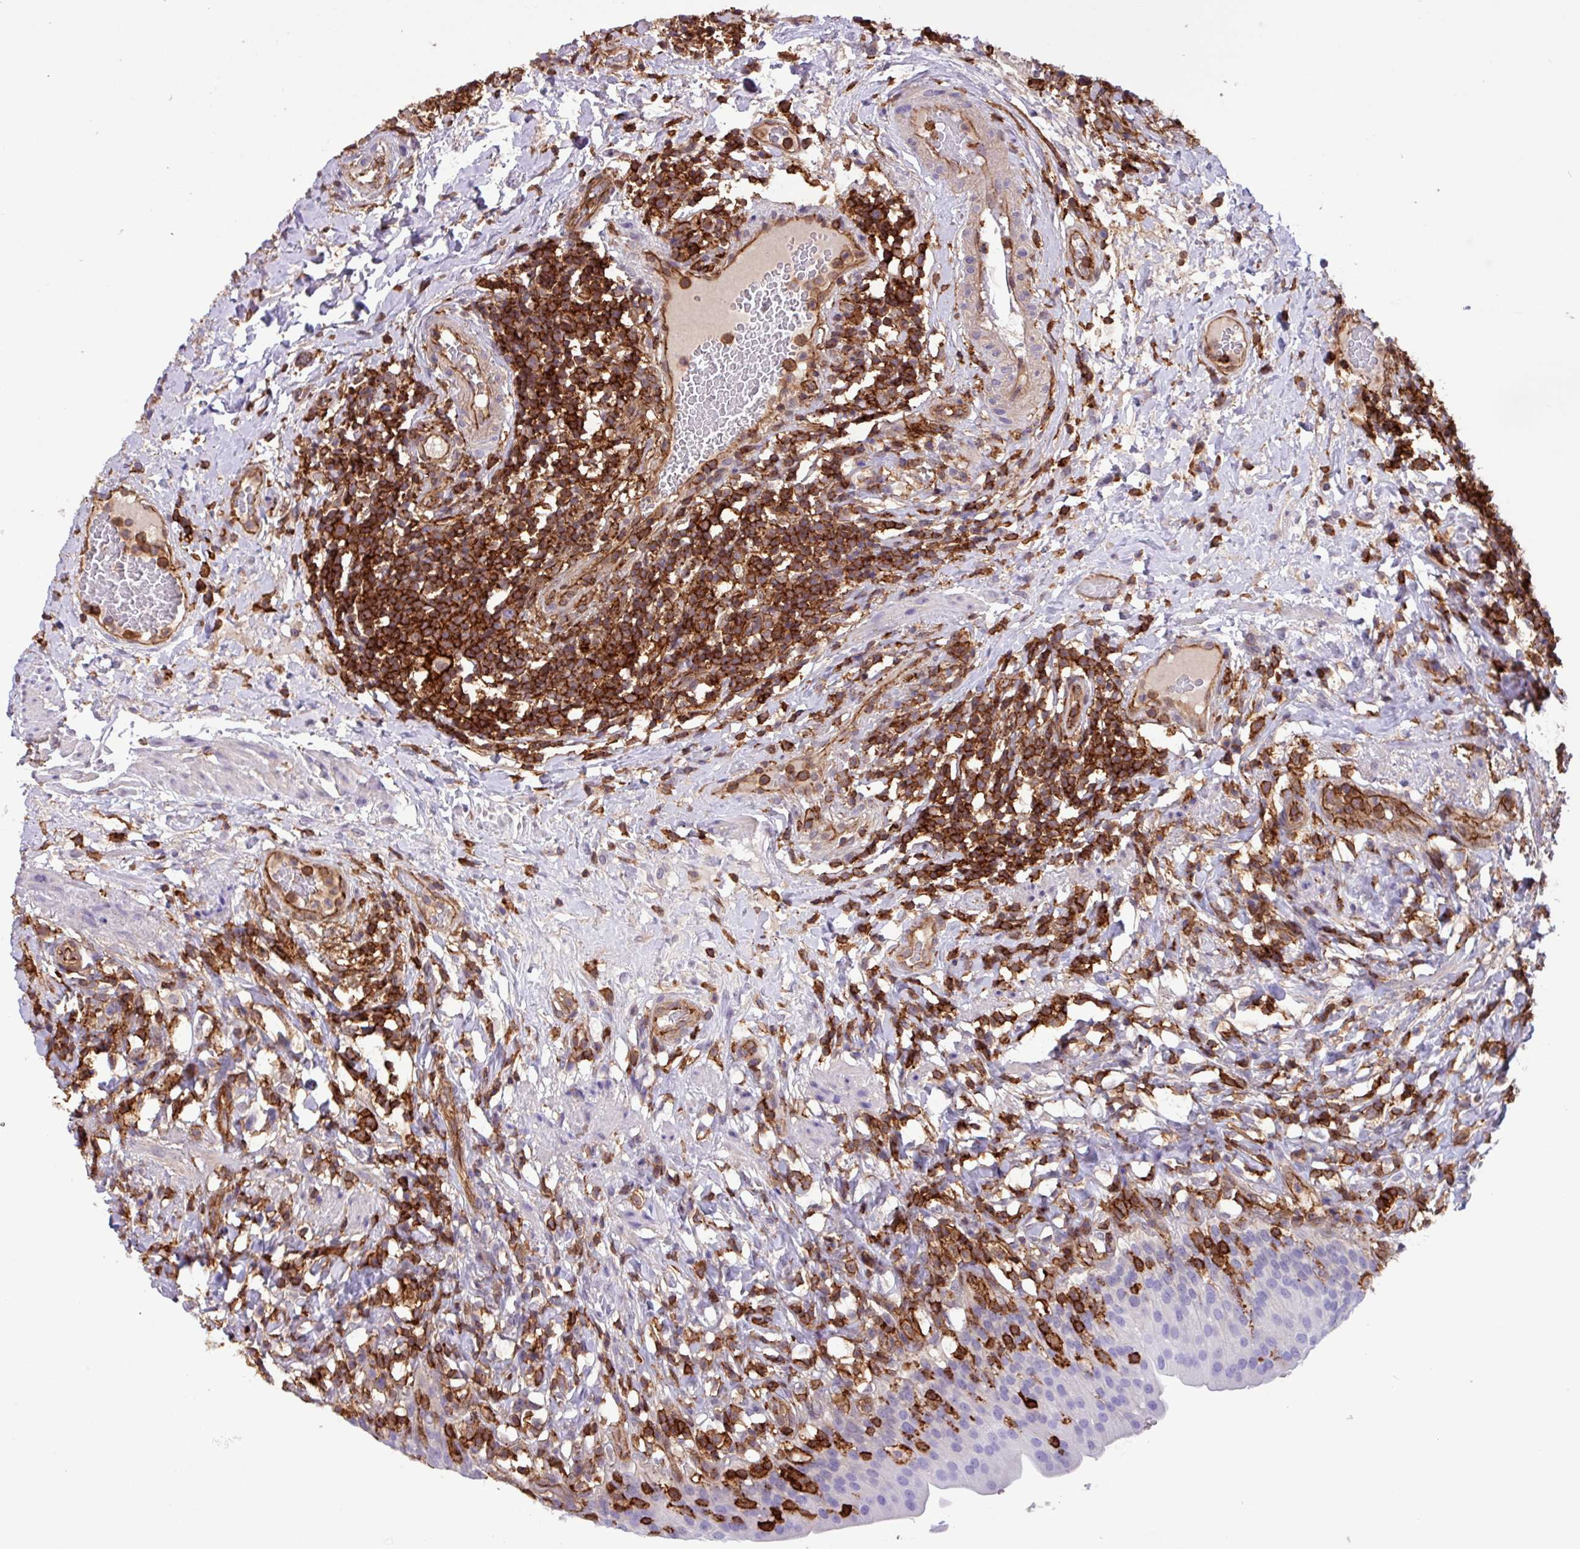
{"staining": {"intensity": "negative", "quantity": "none", "location": "none"}, "tissue": "urinary bladder", "cell_type": "Urothelial cells", "image_type": "normal", "snomed": [{"axis": "morphology", "description": "Normal tissue, NOS"}, {"axis": "morphology", "description": "Inflammation, NOS"}, {"axis": "topography", "description": "Urinary bladder"}], "caption": "This micrograph is of normal urinary bladder stained with immunohistochemistry (IHC) to label a protein in brown with the nuclei are counter-stained blue. There is no staining in urothelial cells. The staining was performed using DAB (3,3'-diaminobenzidine) to visualize the protein expression in brown, while the nuclei were stained in blue with hematoxylin (Magnification: 20x).", "gene": "PPP1R18", "patient": {"sex": "male", "age": 64}}